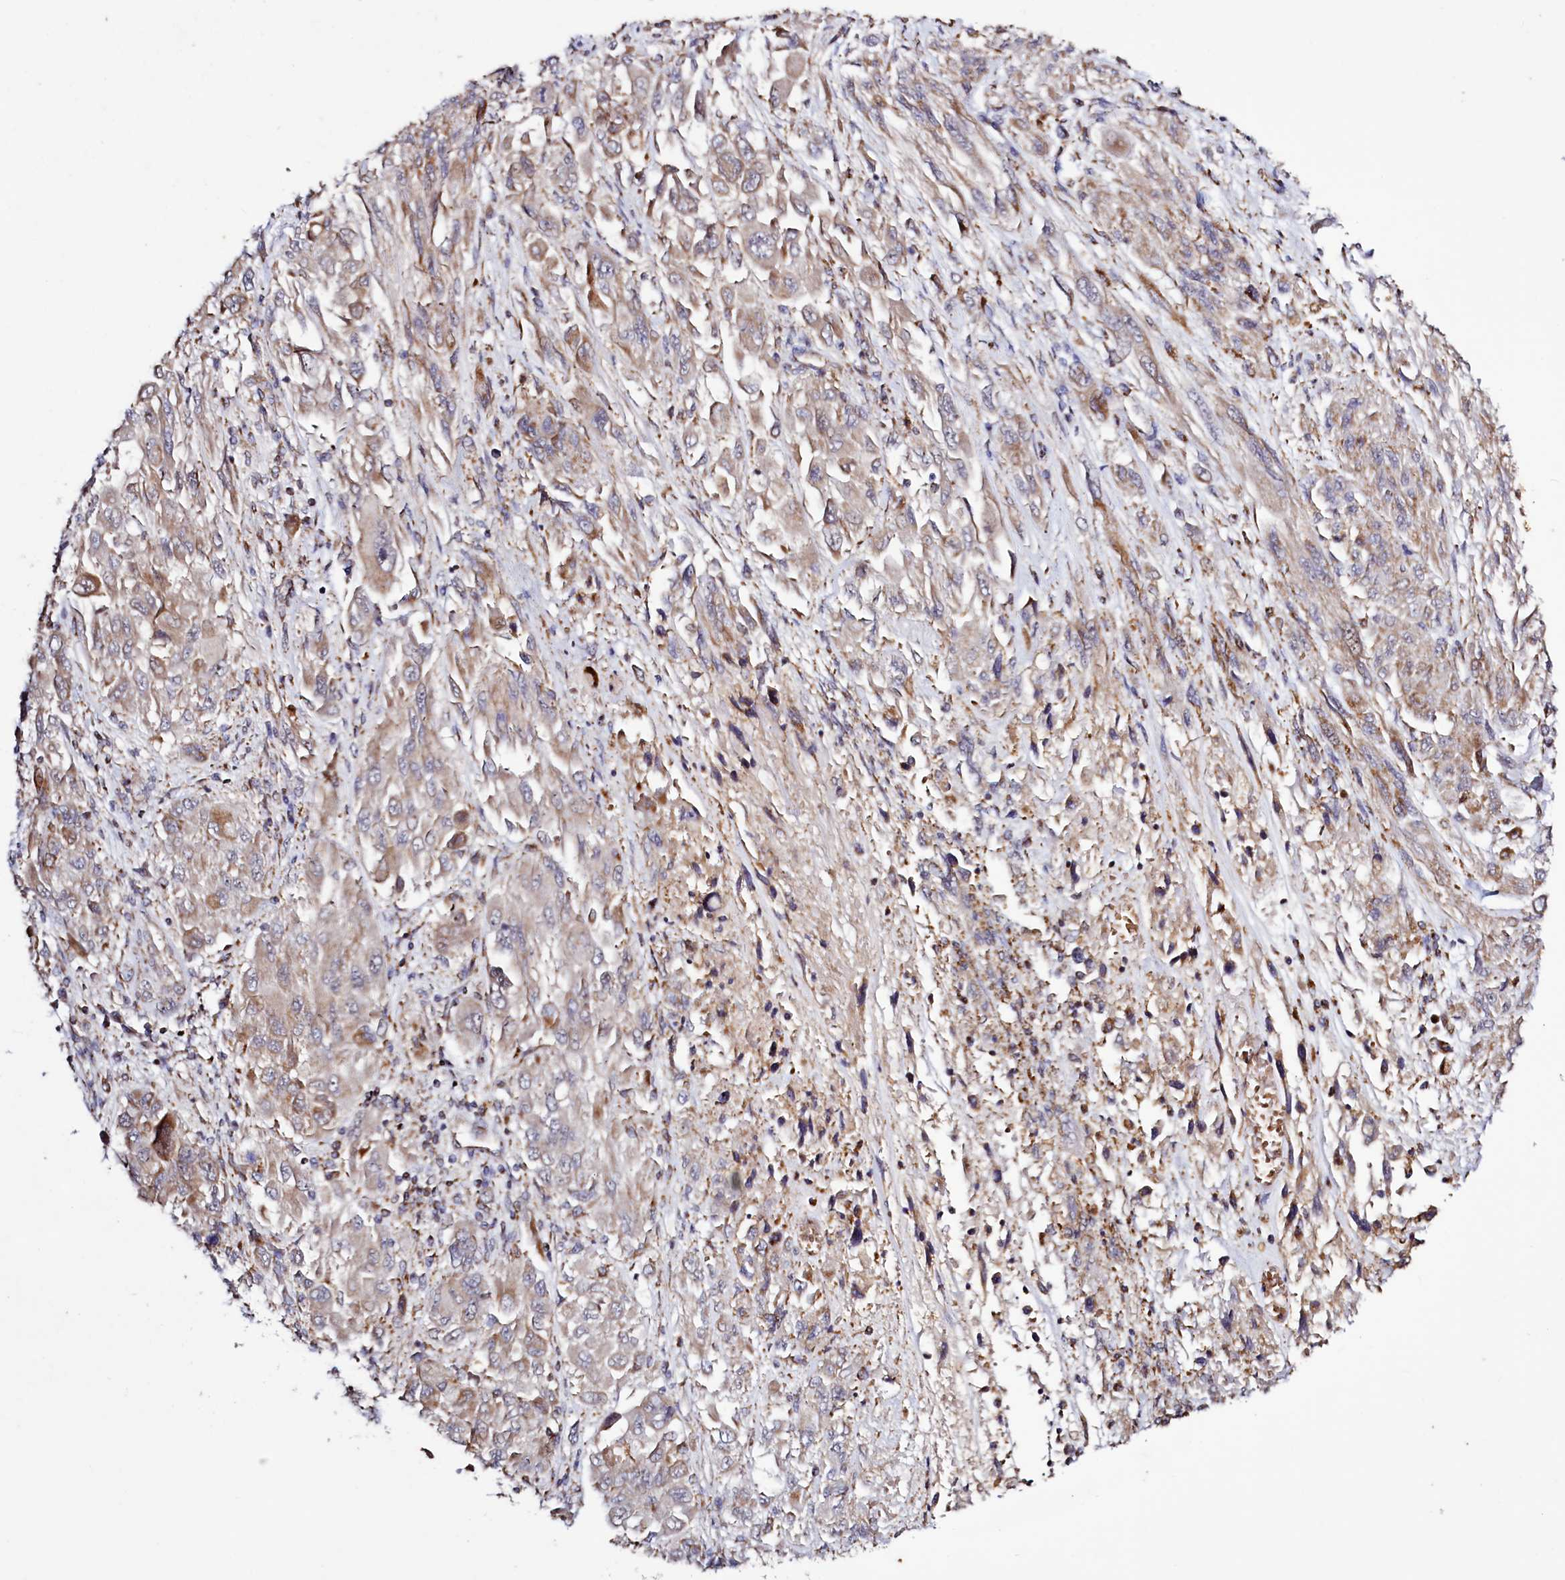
{"staining": {"intensity": "weak", "quantity": ">75%", "location": "cytoplasmic/membranous"}, "tissue": "melanoma", "cell_type": "Tumor cells", "image_type": "cancer", "snomed": [{"axis": "morphology", "description": "Malignant melanoma, NOS"}, {"axis": "topography", "description": "Skin"}], "caption": "This photomicrograph demonstrates malignant melanoma stained with IHC to label a protein in brown. The cytoplasmic/membranous of tumor cells show weak positivity for the protein. Nuclei are counter-stained blue.", "gene": "DYNC2H1", "patient": {"sex": "female", "age": 91}}